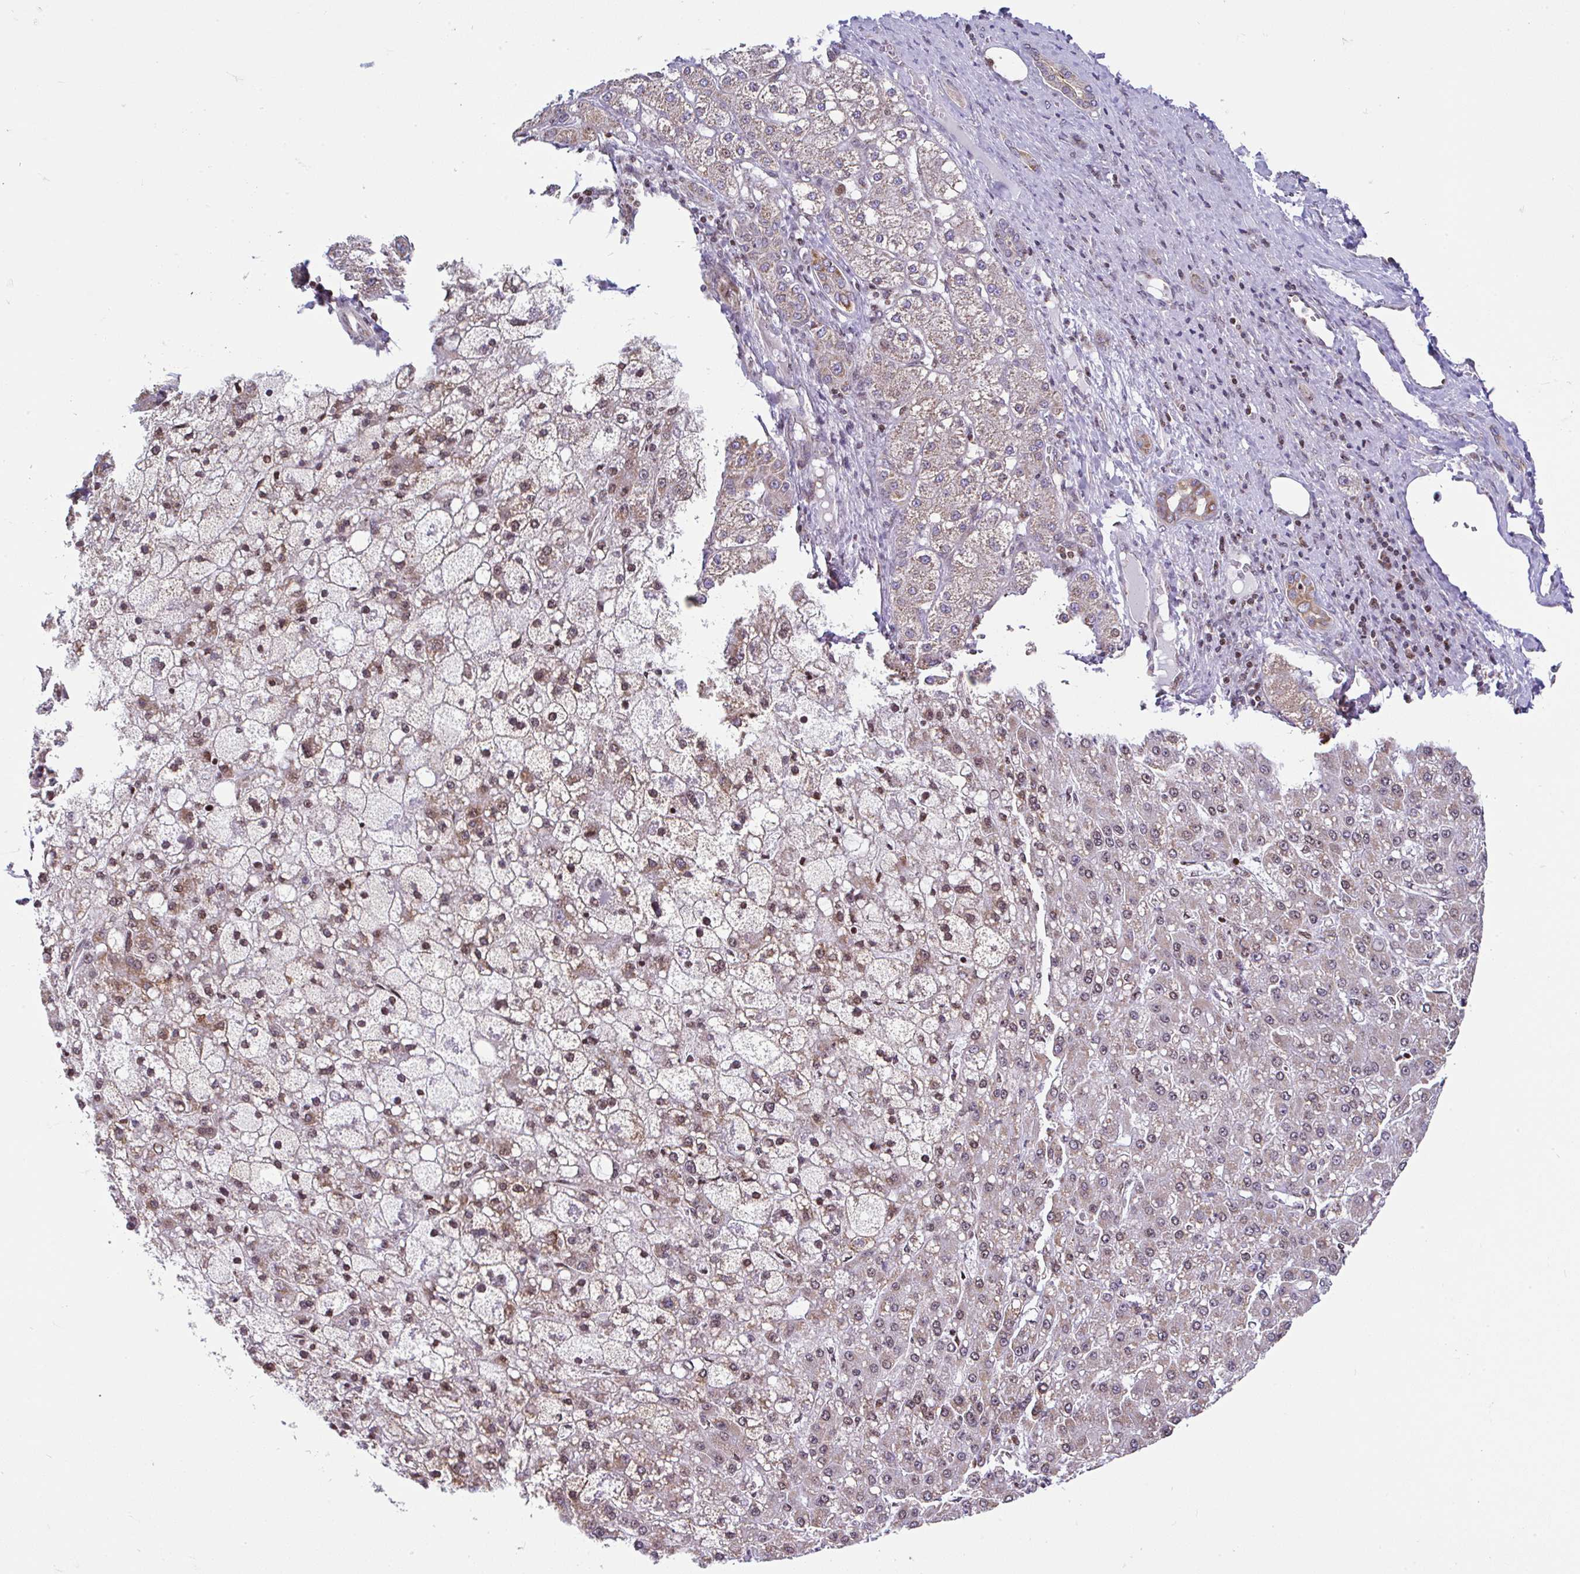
{"staining": {"intensity": "moderate", "quantity": ">75%", "location": "cytoplasmic/membranous"}, "tissue": "liver cancer", "cell_type": "Tumor cells", "image_type": "cancer", "snomed": [{"axis": "morphology", "description": "Carcinoma, Hepatocellular, NOS"}, {"axis": "topography", "description": "Liver"}], "caption": "The micrograph reveals immunohistochemical staining of liver cancer (hepatocellular carcinoma). There is moderate cytoplasmic/membranous staining is appreciated in approximately >75% of tumor cells.", "gene": "FIGNL1", "patient": {"sex": "male", "age": 67}}